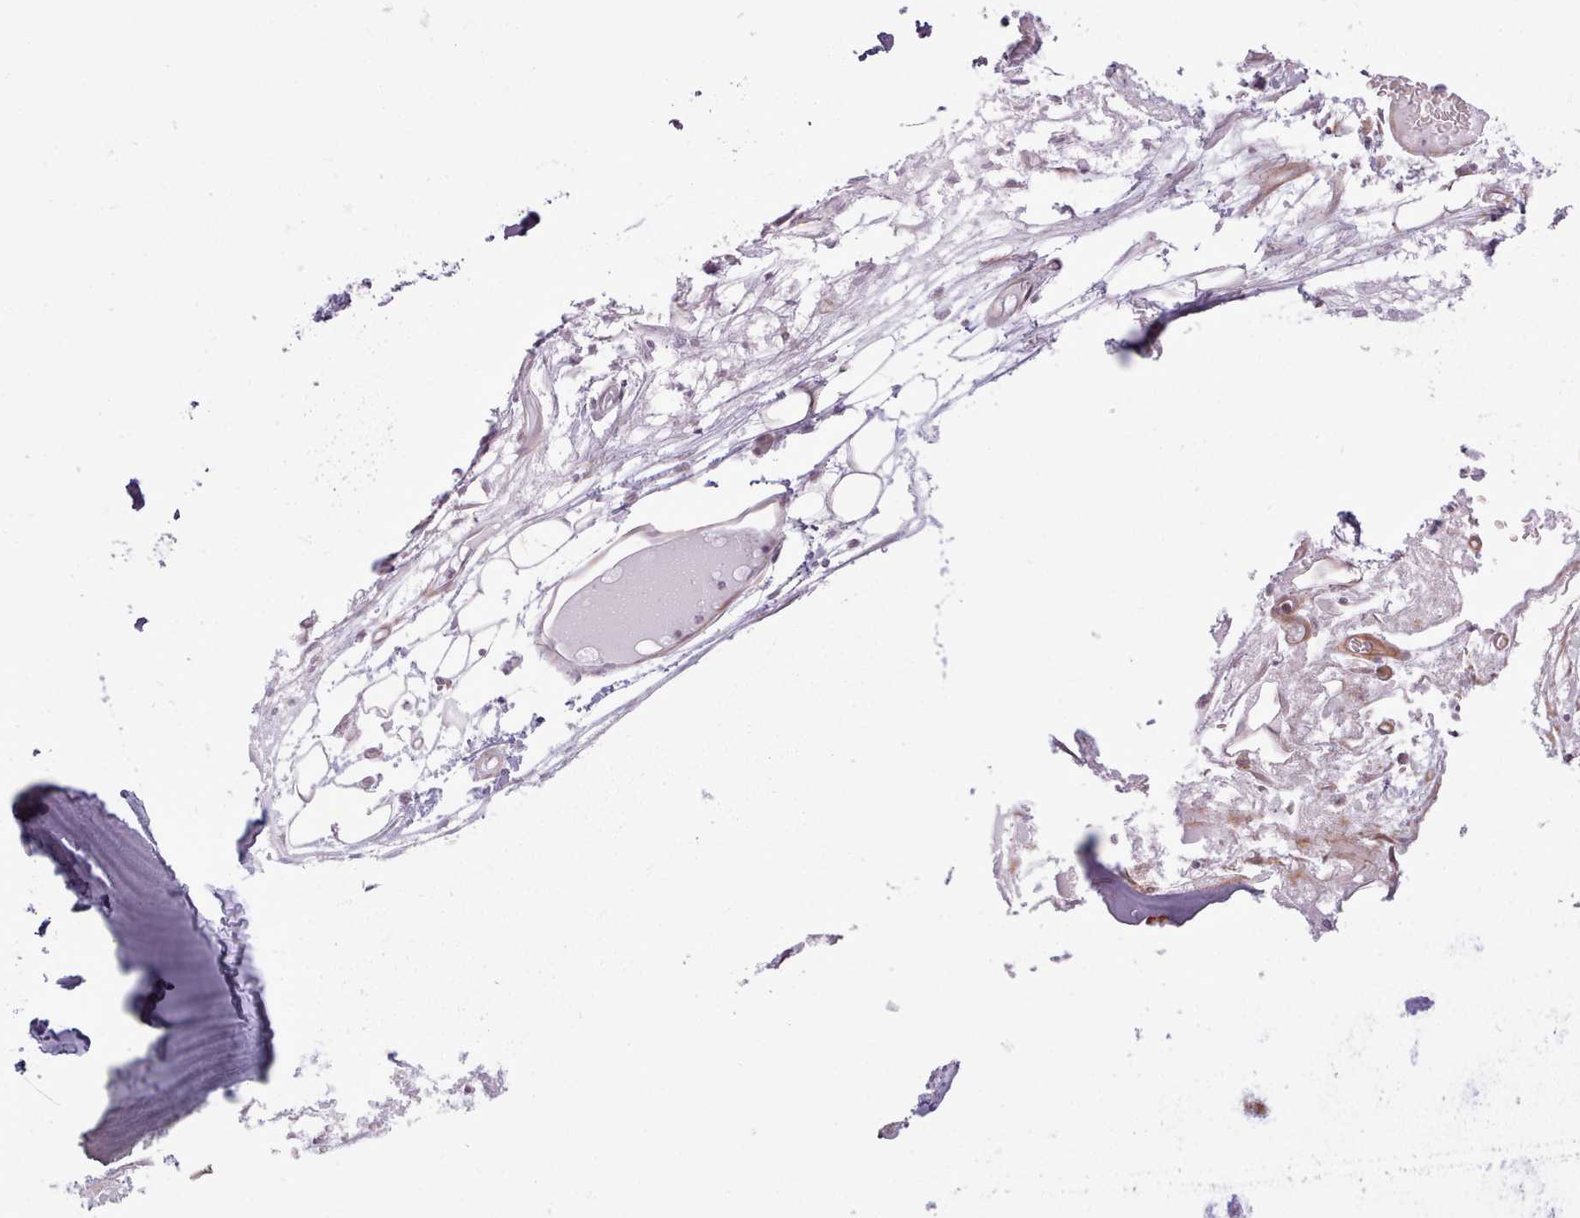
{"staining": {"intensity": "moderate", "quantity": "<25%", "location": "cytoplasmic/membranous"}, "tissue": "adipose tissue", "cell_type": "Adipocytes", "image_type": "normal", "snomed": [{"axis": "morphology", "description": "Normal tissue, NOS"}, {"axis": "topography", "description": "Cartilage tissue"}], "caption": "IHC staining of unremarkable adipose tissue, which displays low levels of moderate cytoplasmic/membranous expression in approximately <25% of adipocytes indicating moderate cytoplasmic/membranous protein staining. The staining was performed using DAB (brown) for protein detection and nuclei were counterstained in hematoxylin (blue).", "gene": "AVL9", "patient": {"sex": "male", "age": 57}}